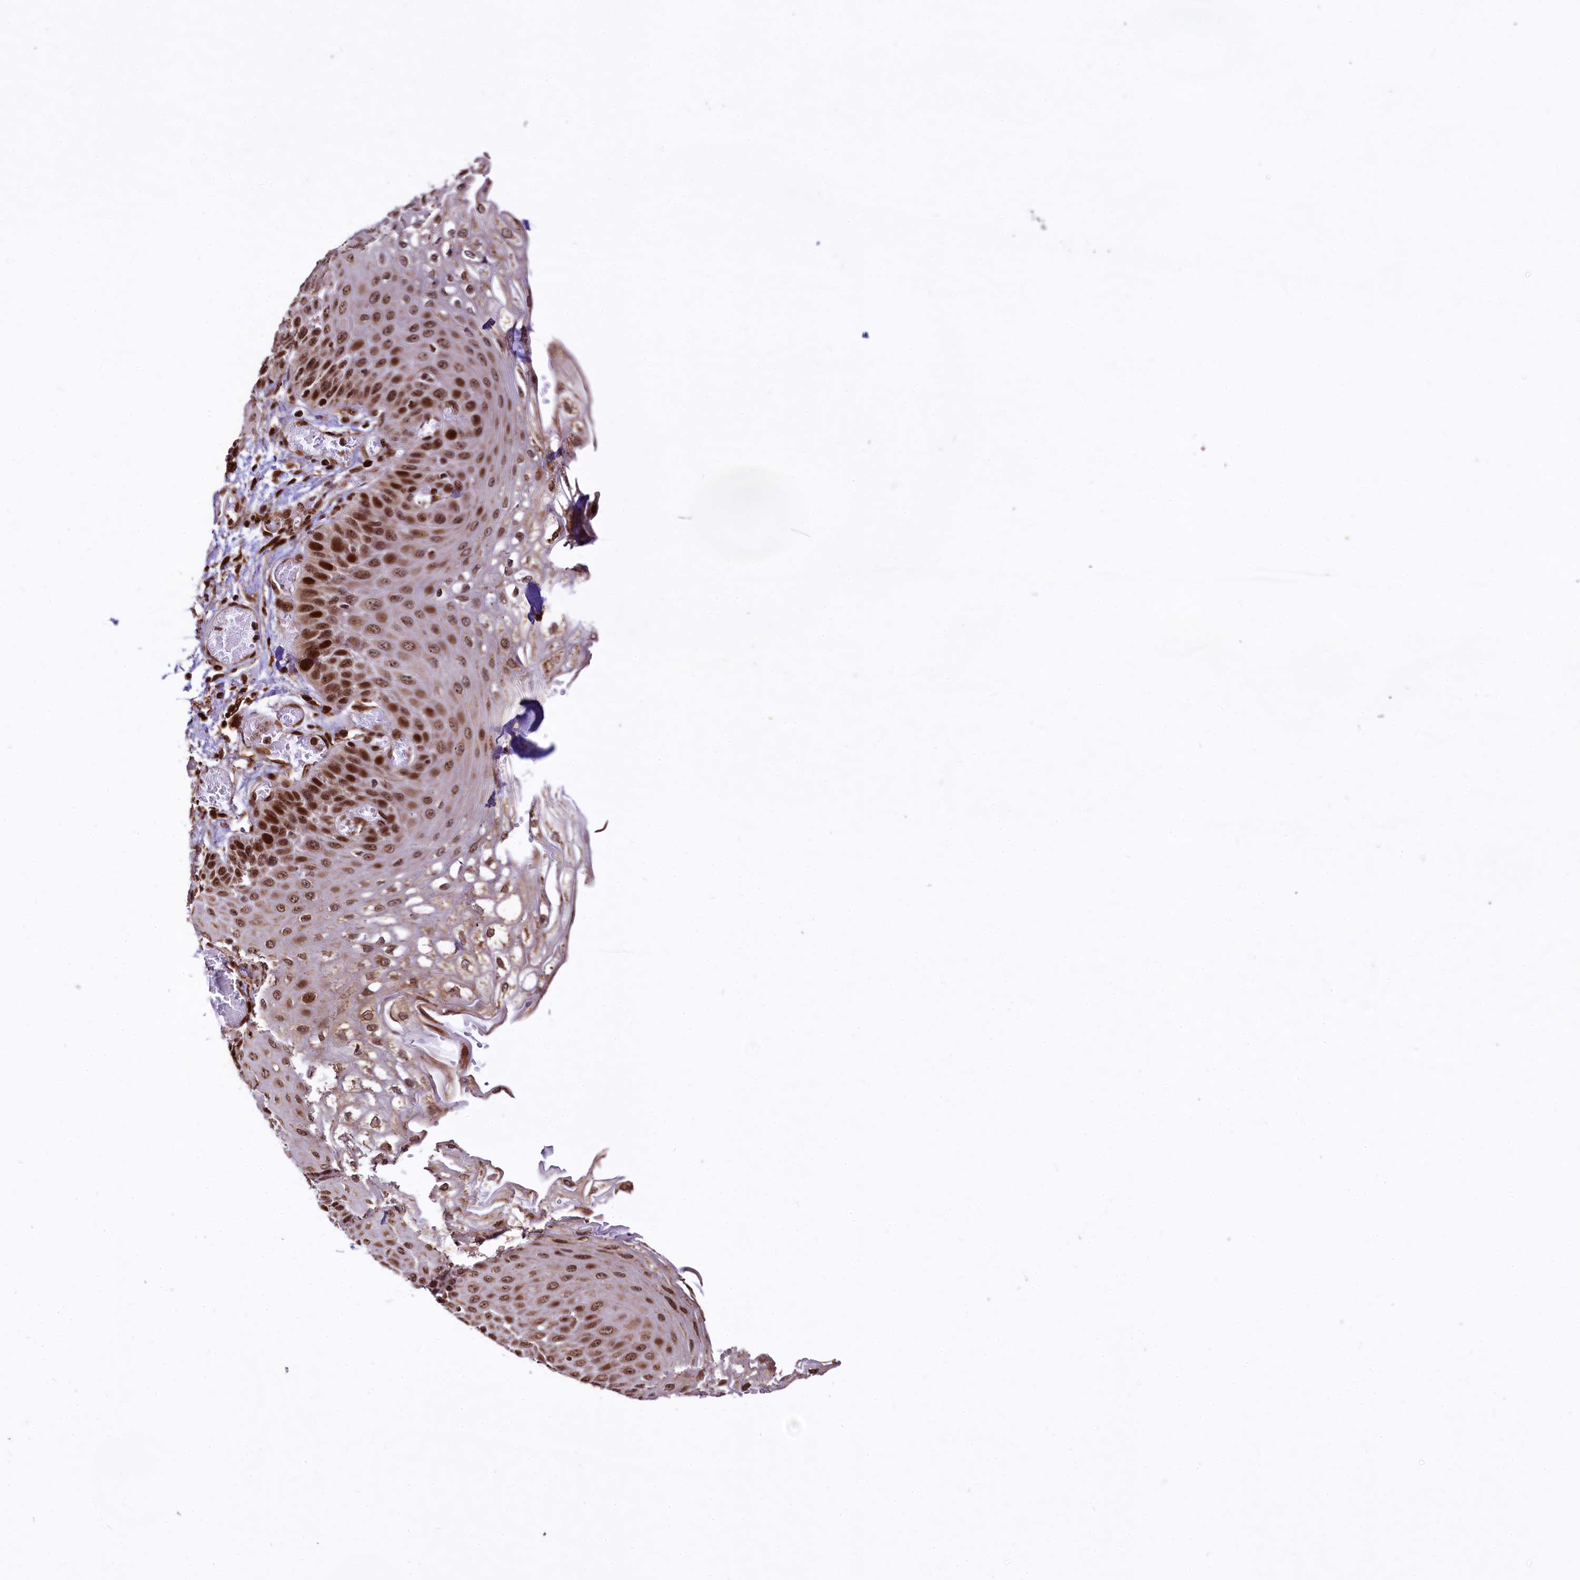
{"staining": {"intensity": "strong", "quantity": ">75%", "location": "nuclear"}, "tissue": "esophagus", "cell_type": "Squamous epithelial cells", "image_type": "normal", "snomed": [{"axis": "morphology", "description": "Normal tissue, NOS"}, {"axis": "topography", "description": "Esophagus"}], "caption": "IHC staining of normal esophagus, which demonstrates high levels of strong nuclear positivity in about >75% of squamous epithelial cells indicating strong nuclear protein expression. The staining was performed using DAB (brown) for protein detection and nuclei were counterstained in hematoxylin (blue).", "gene": "PDS5B", "patient": {"sex": "male", "age": 81}}